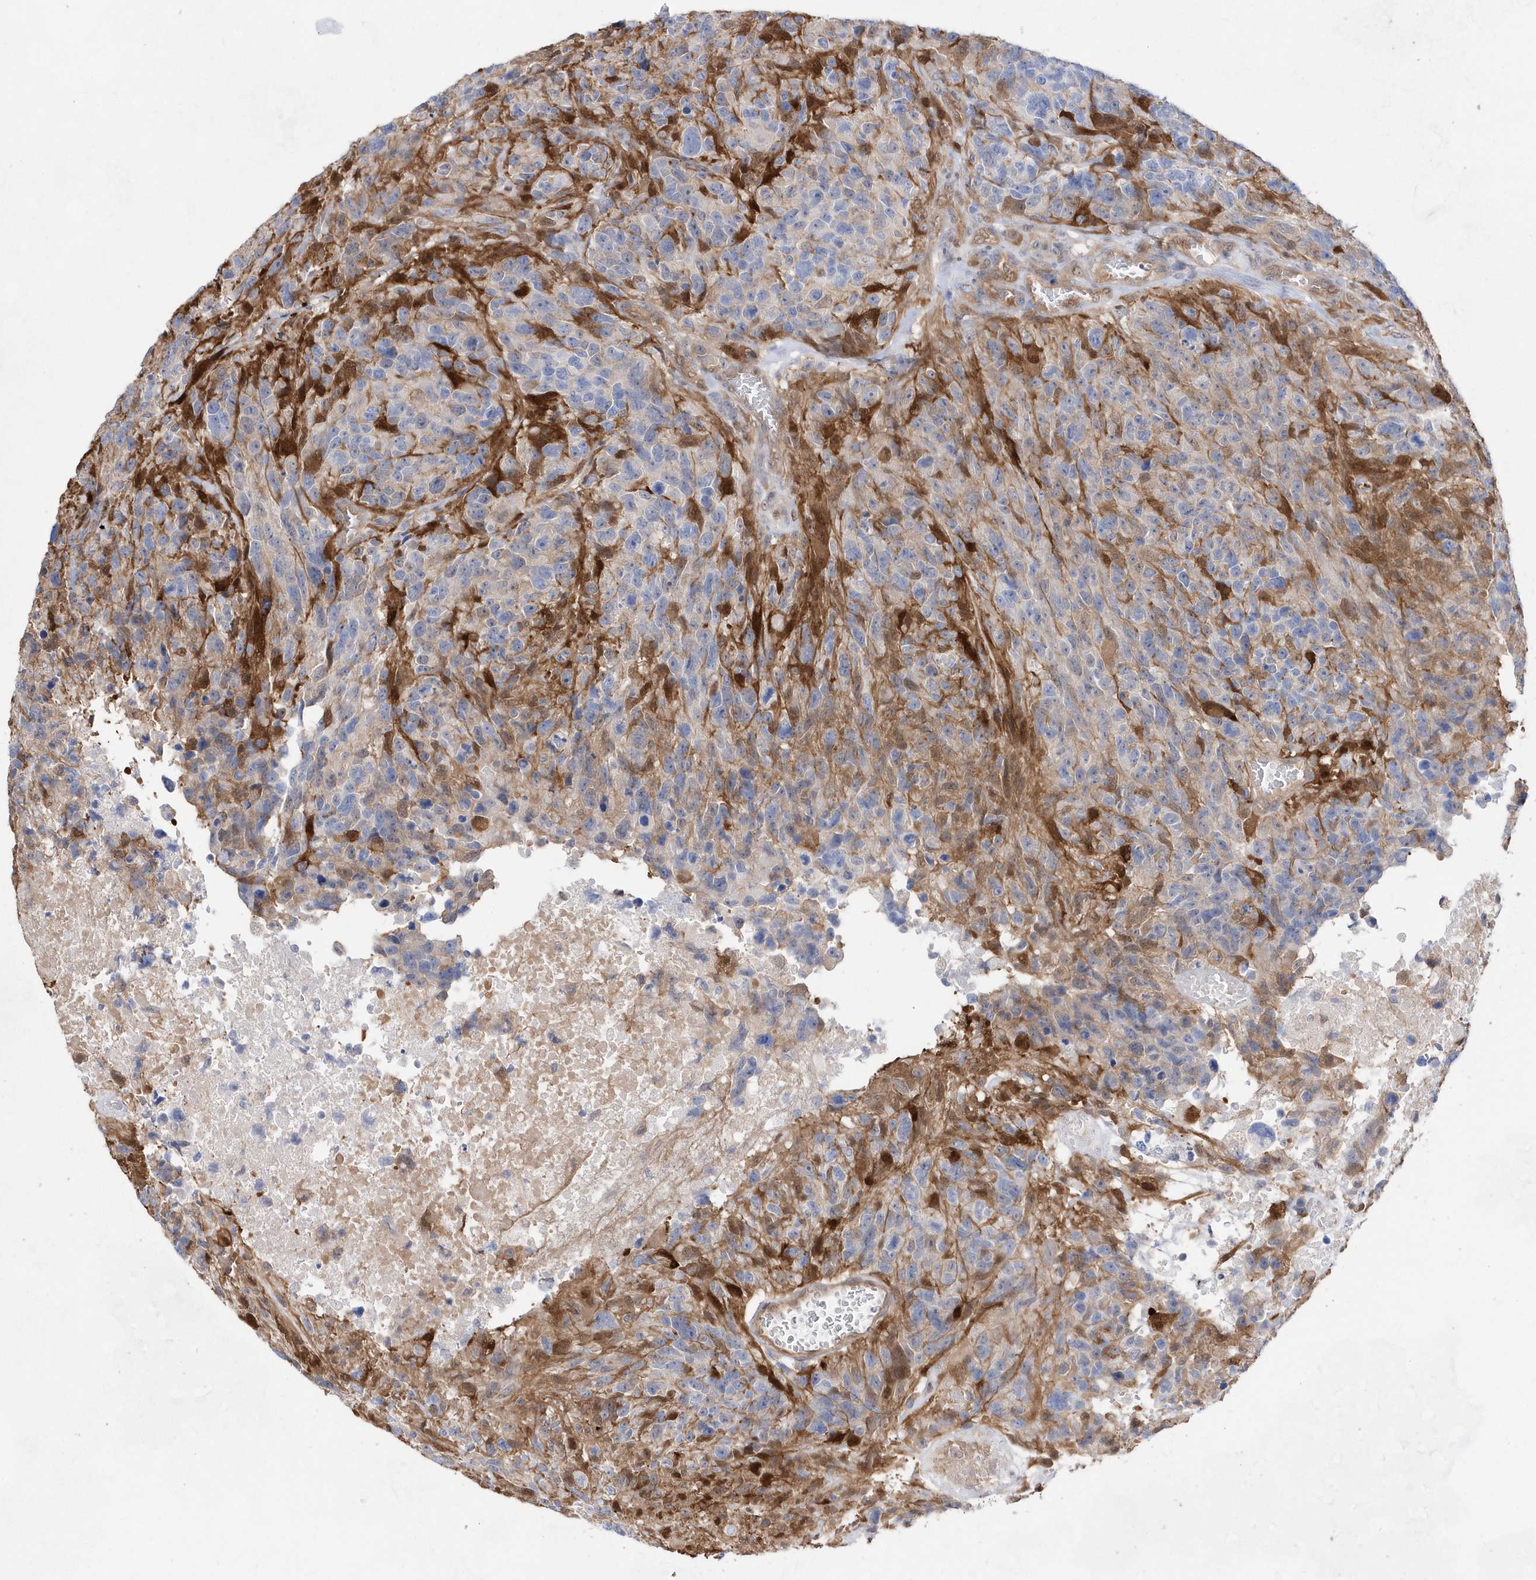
{"staining": {"intensity": "negative", "quantity": "none", "location": "none"}, "tissue": "glioma", "cell_type": "Tumor cells", "image_type": "cancer", "snomed": [{"axis": "morphology", "description": "Glioma, malignant, High grade"}, {"axis": "topography", "description": "Brain"}], "caption": "The IHC photomicrograph has no significant staining in tumor cells of glioma tissue.", "gene": "BDH2", "patient": {"sex": "male", "age": 69}}